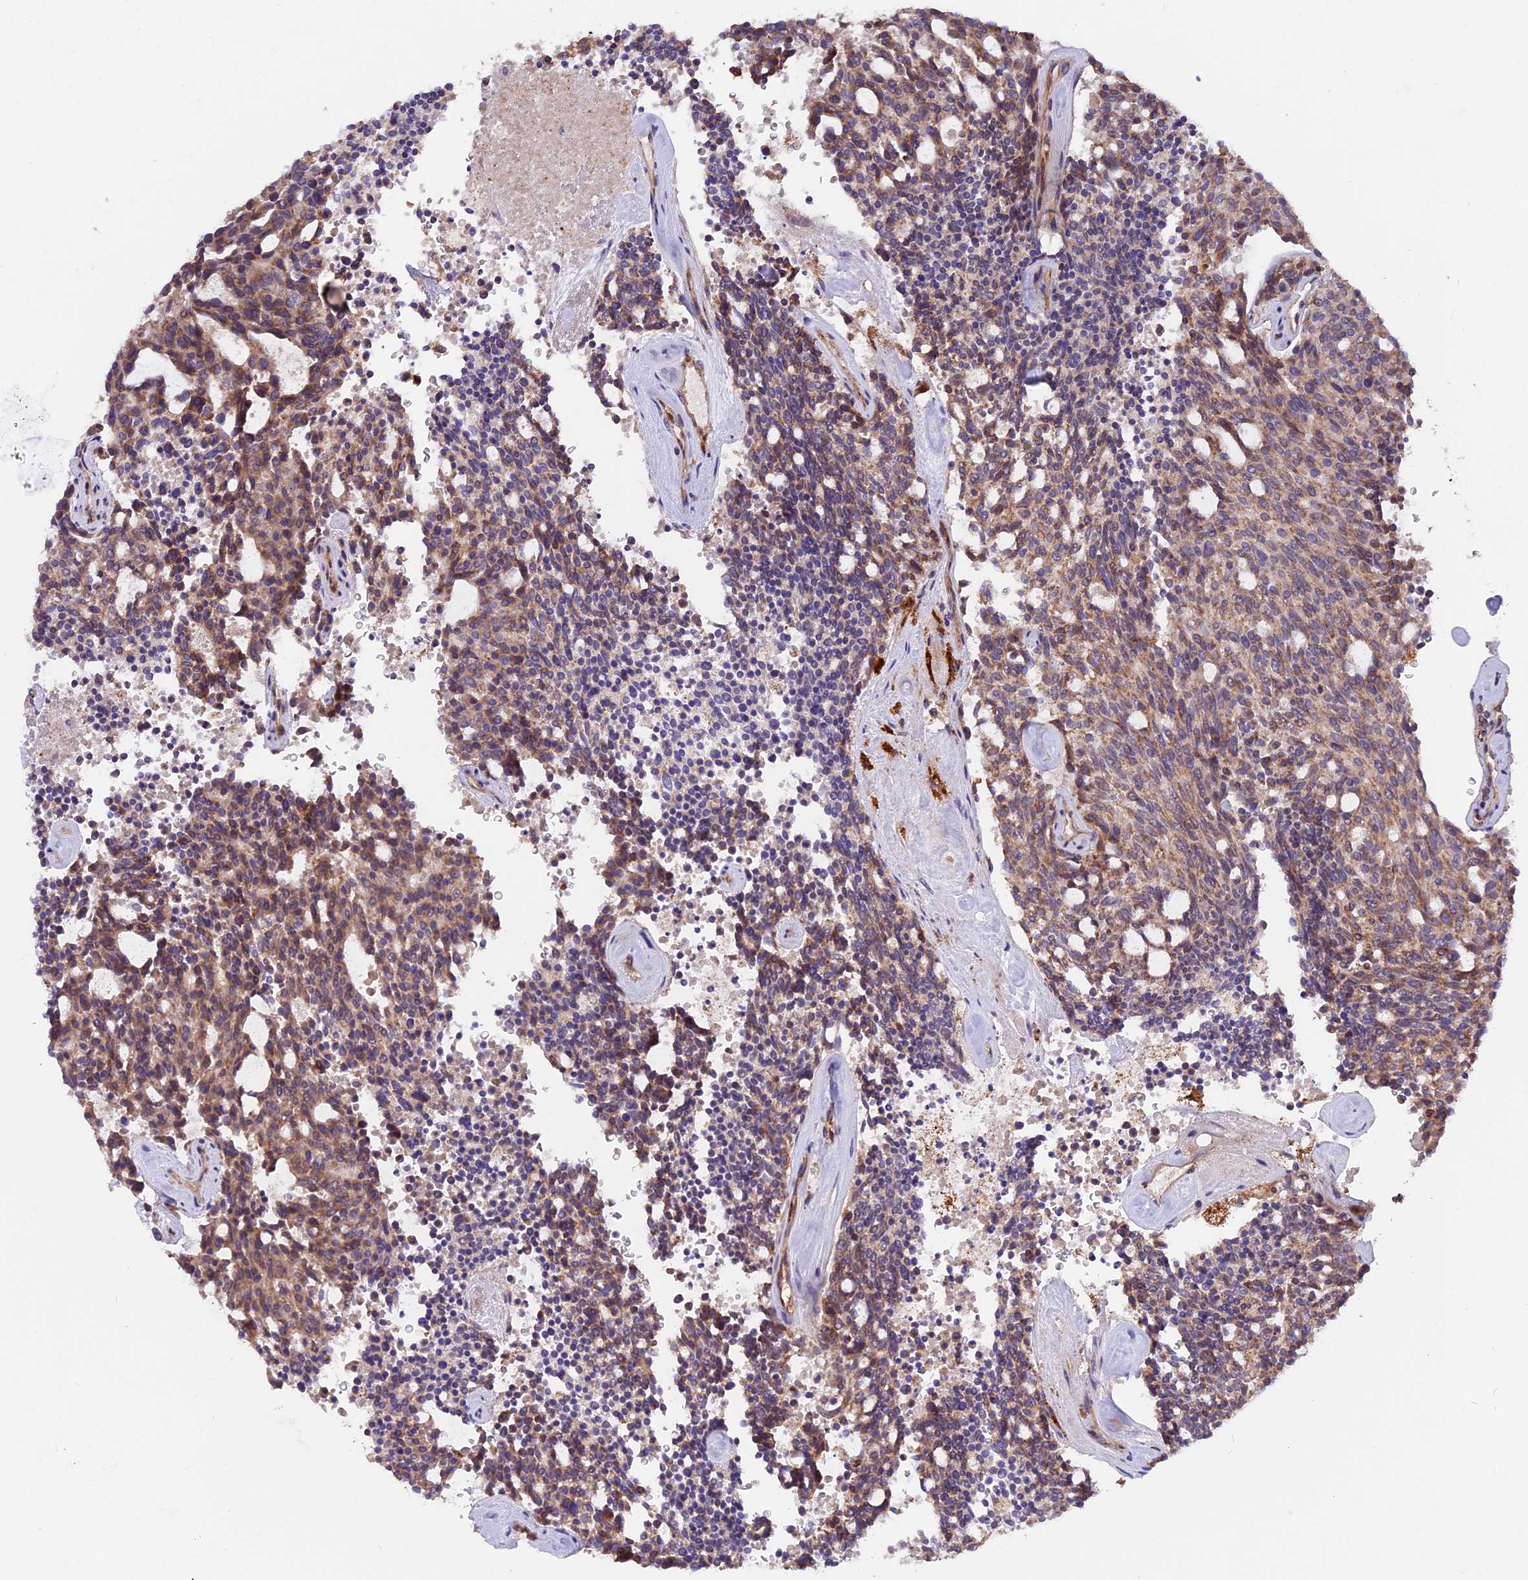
{"staining": {"intensity": "moderate", "quantity": ">75%", "location": "cytoplasmic/membranous"}, "tissue": "carcinoid", "cell_type": "Tumor cells", "image_type": "cancer", "snomed": [{"axis": "morphology", "description": "Carcinoid, malignant, NOS"}, {"axis": "topography", "description": "Pancreas"}], "caption": "Moderate cytoplasmic/membranous staining is appreciated in about >75% of tumor cells in carcinoid.", "gene": "NDUFA8", "patient": {"sex": "female", "age": 54}}